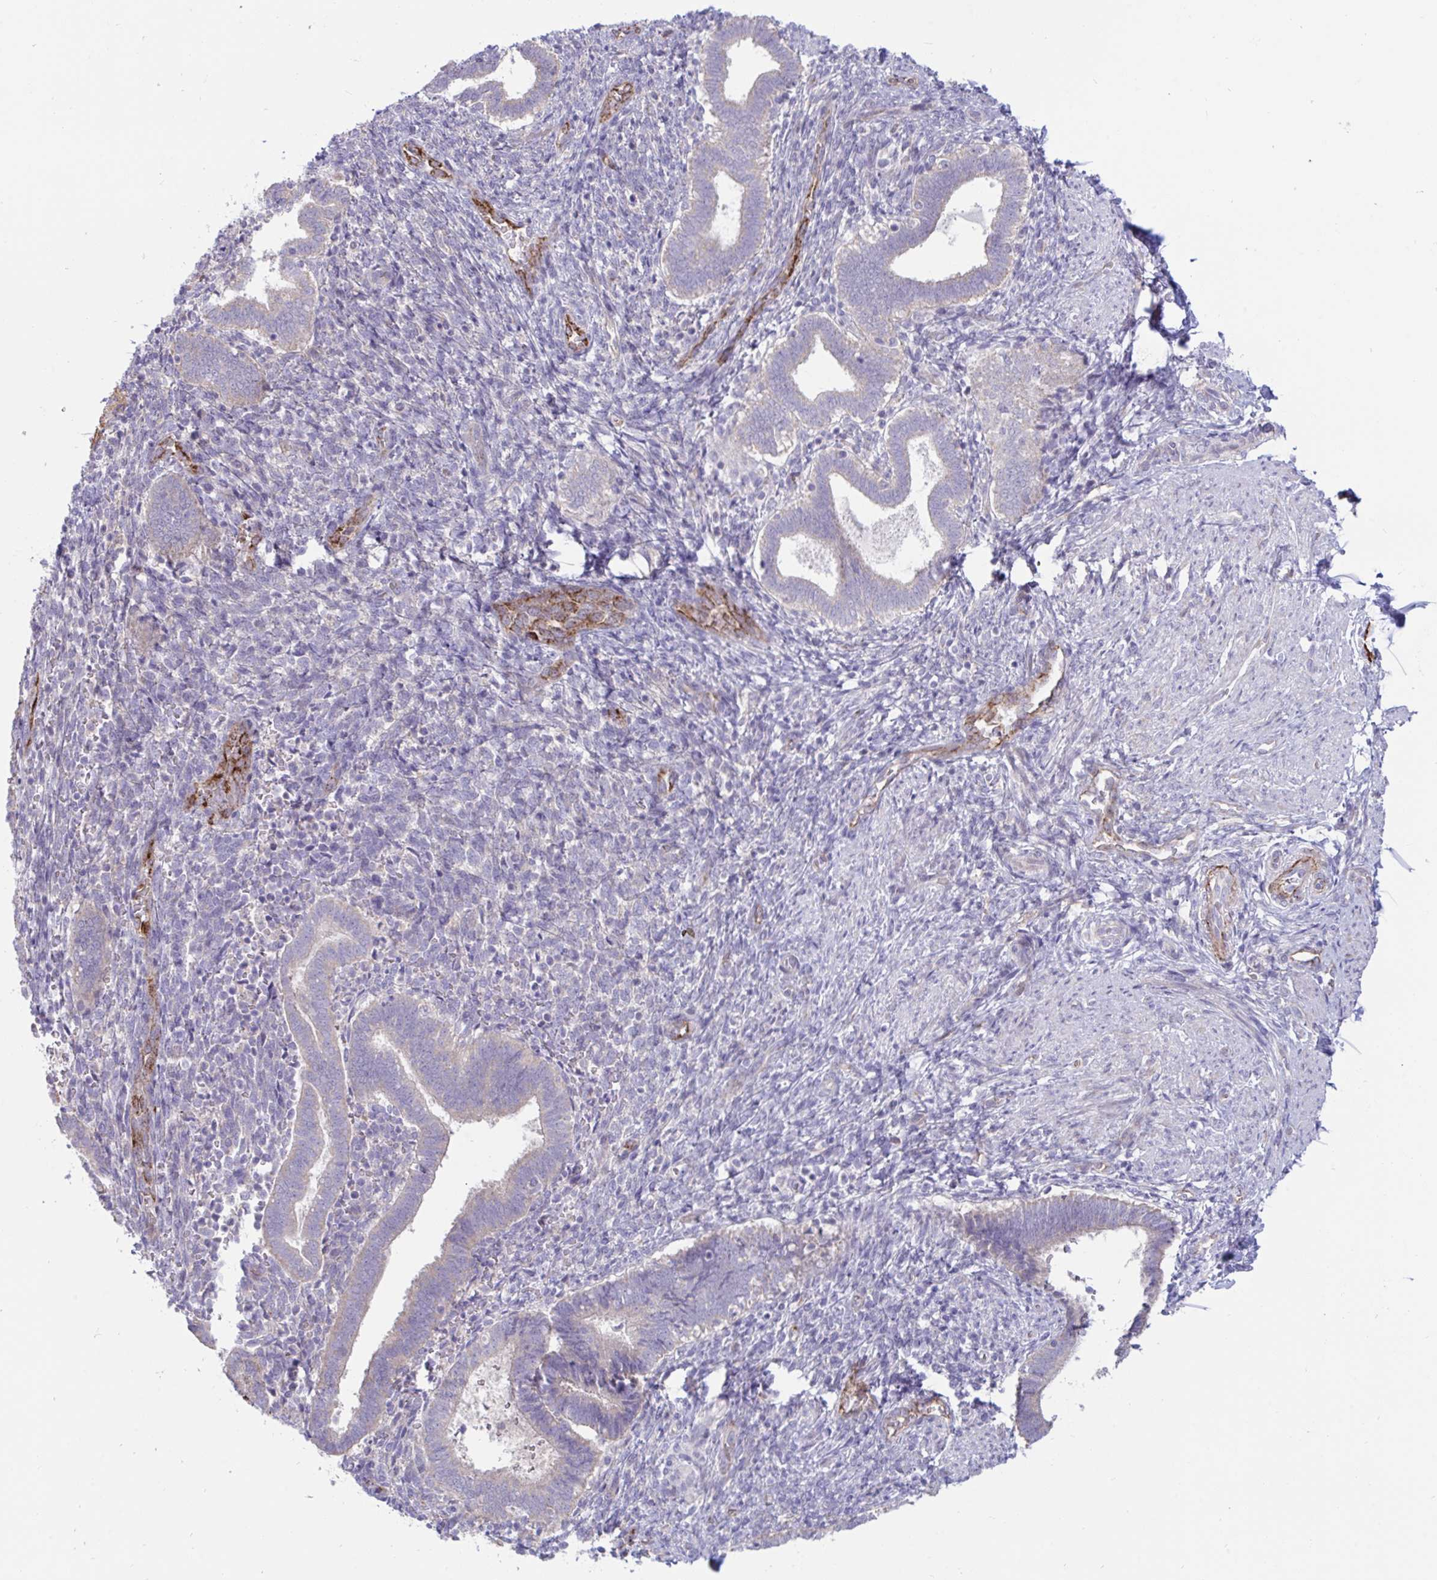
{"staining": {"intensity": "negative", "quantity": "none", "location": "none"}, "tissue": "endometrium", "cell_type": "Cells in endometrial stroma", "image_type": "normal", "snomed": [{"axis": "morphology", "description": "Normal tissue, NOS"}, {"axis": "topography", "description": "Endometrium"}], "caption": "IHC of normal endometrium reveals no positivity in cells in endometrial stroma.", "gene": "IL37", "patient": {"sex": "female", "age": 34}}